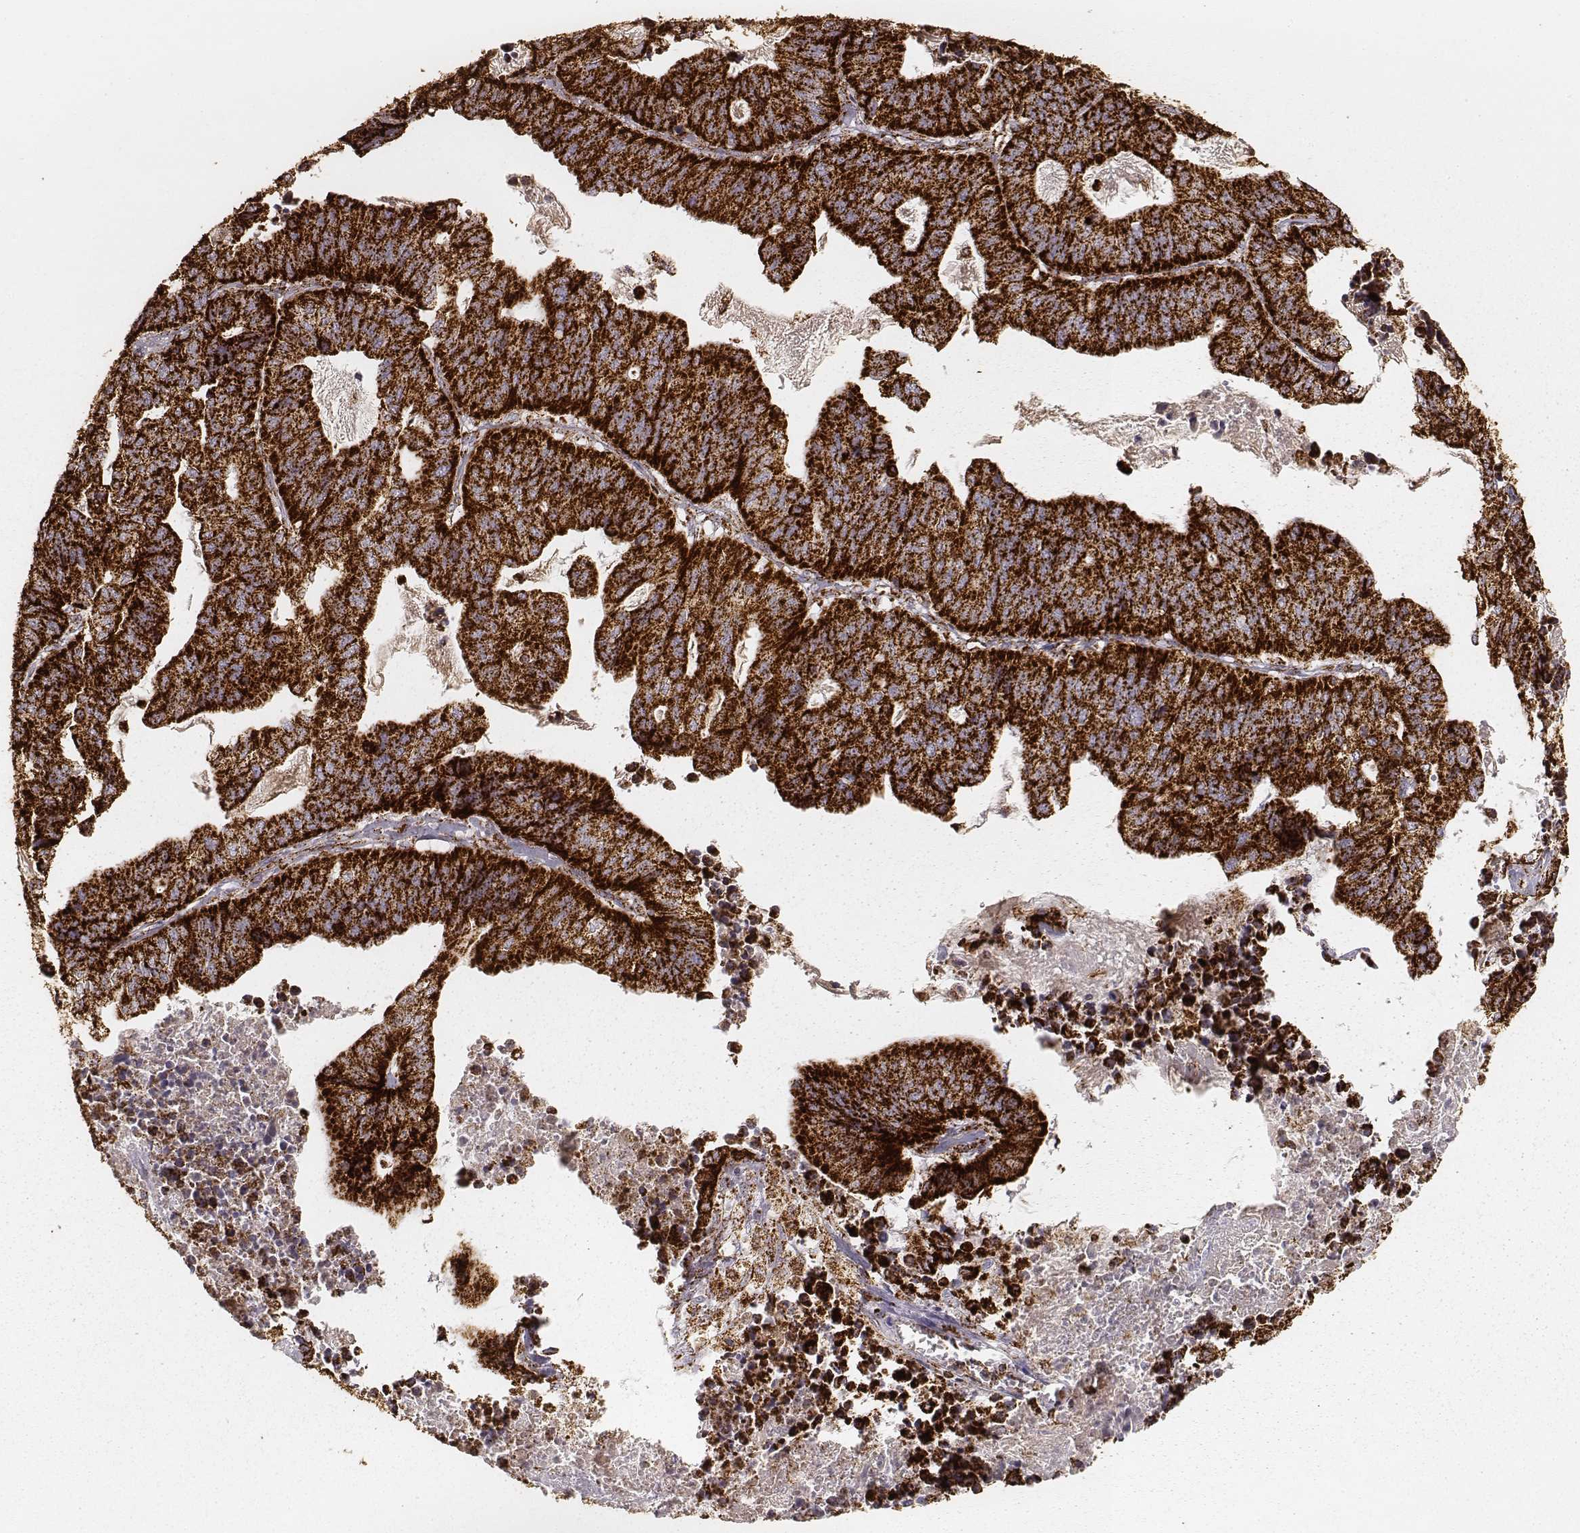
{"staining": {"intensity": "strong", "quantity": ">75%", "location": "cytoplasmic/membranous"}, "tissue": "stomach cancer", "cell_type": "Tumor cells", "image_type": "cancer", "snomed": [{"axis": "morphology", "description": "Adenocarcinoma, NOS"}, {"axis": "topography", "description": "Stomach, upper"}], "caption": "Adenocarcinoma (stomach) stained with a brown dye reveals strong cytoplasmic/membranous positive expression in approximately >75% of tumor cells.", "gene": "CS", "patient": {"sex": "female", "age": 67}}